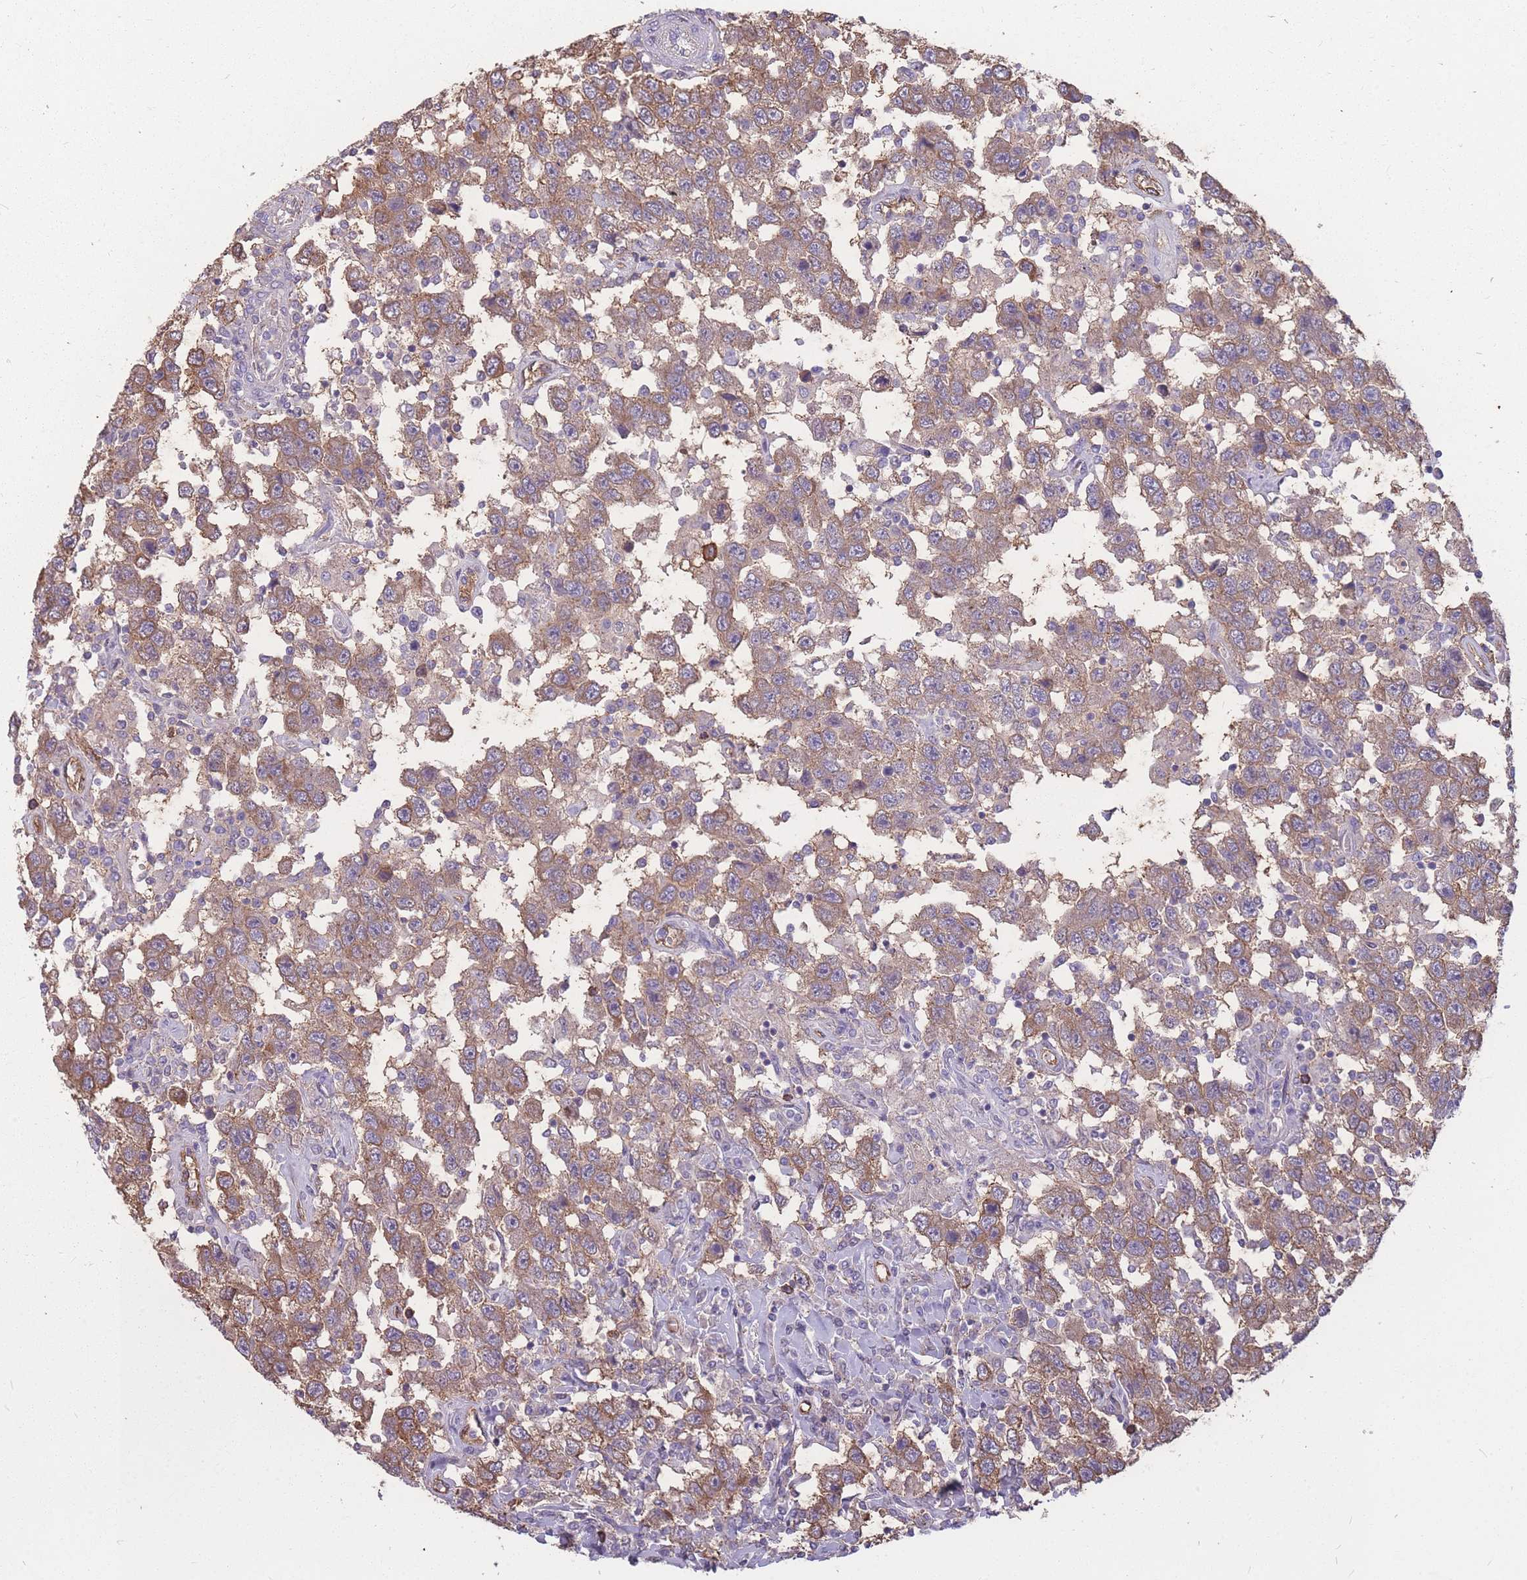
{"staining": {"intensity": "moderate", "quantity": ">75%", "location": "cytoplasmic/membranous"}, "tissue": "testis cancer", "cell_type": "Tumor cells", "image_type": "cancer", "snomed": [{"axis": "morphology", "description": "Seminoma, NOS"}, {"axis": "topography", "description": "Testis"}], "caption": "Immunohistochemistry staining of testis cancer (seminoma), which demonstrates medium levels of moderate cytoplasmic/membranous expression in approximately >75% of tumor cells indicating moderate cytoplasmic/membranous protein staining. The staining was performed using DAB (brown) for protein detection and nuclei were counterstained in hematoxylin (blue).", "gene": "GNA11", "patient": {"sex": "male", "age": 41}}